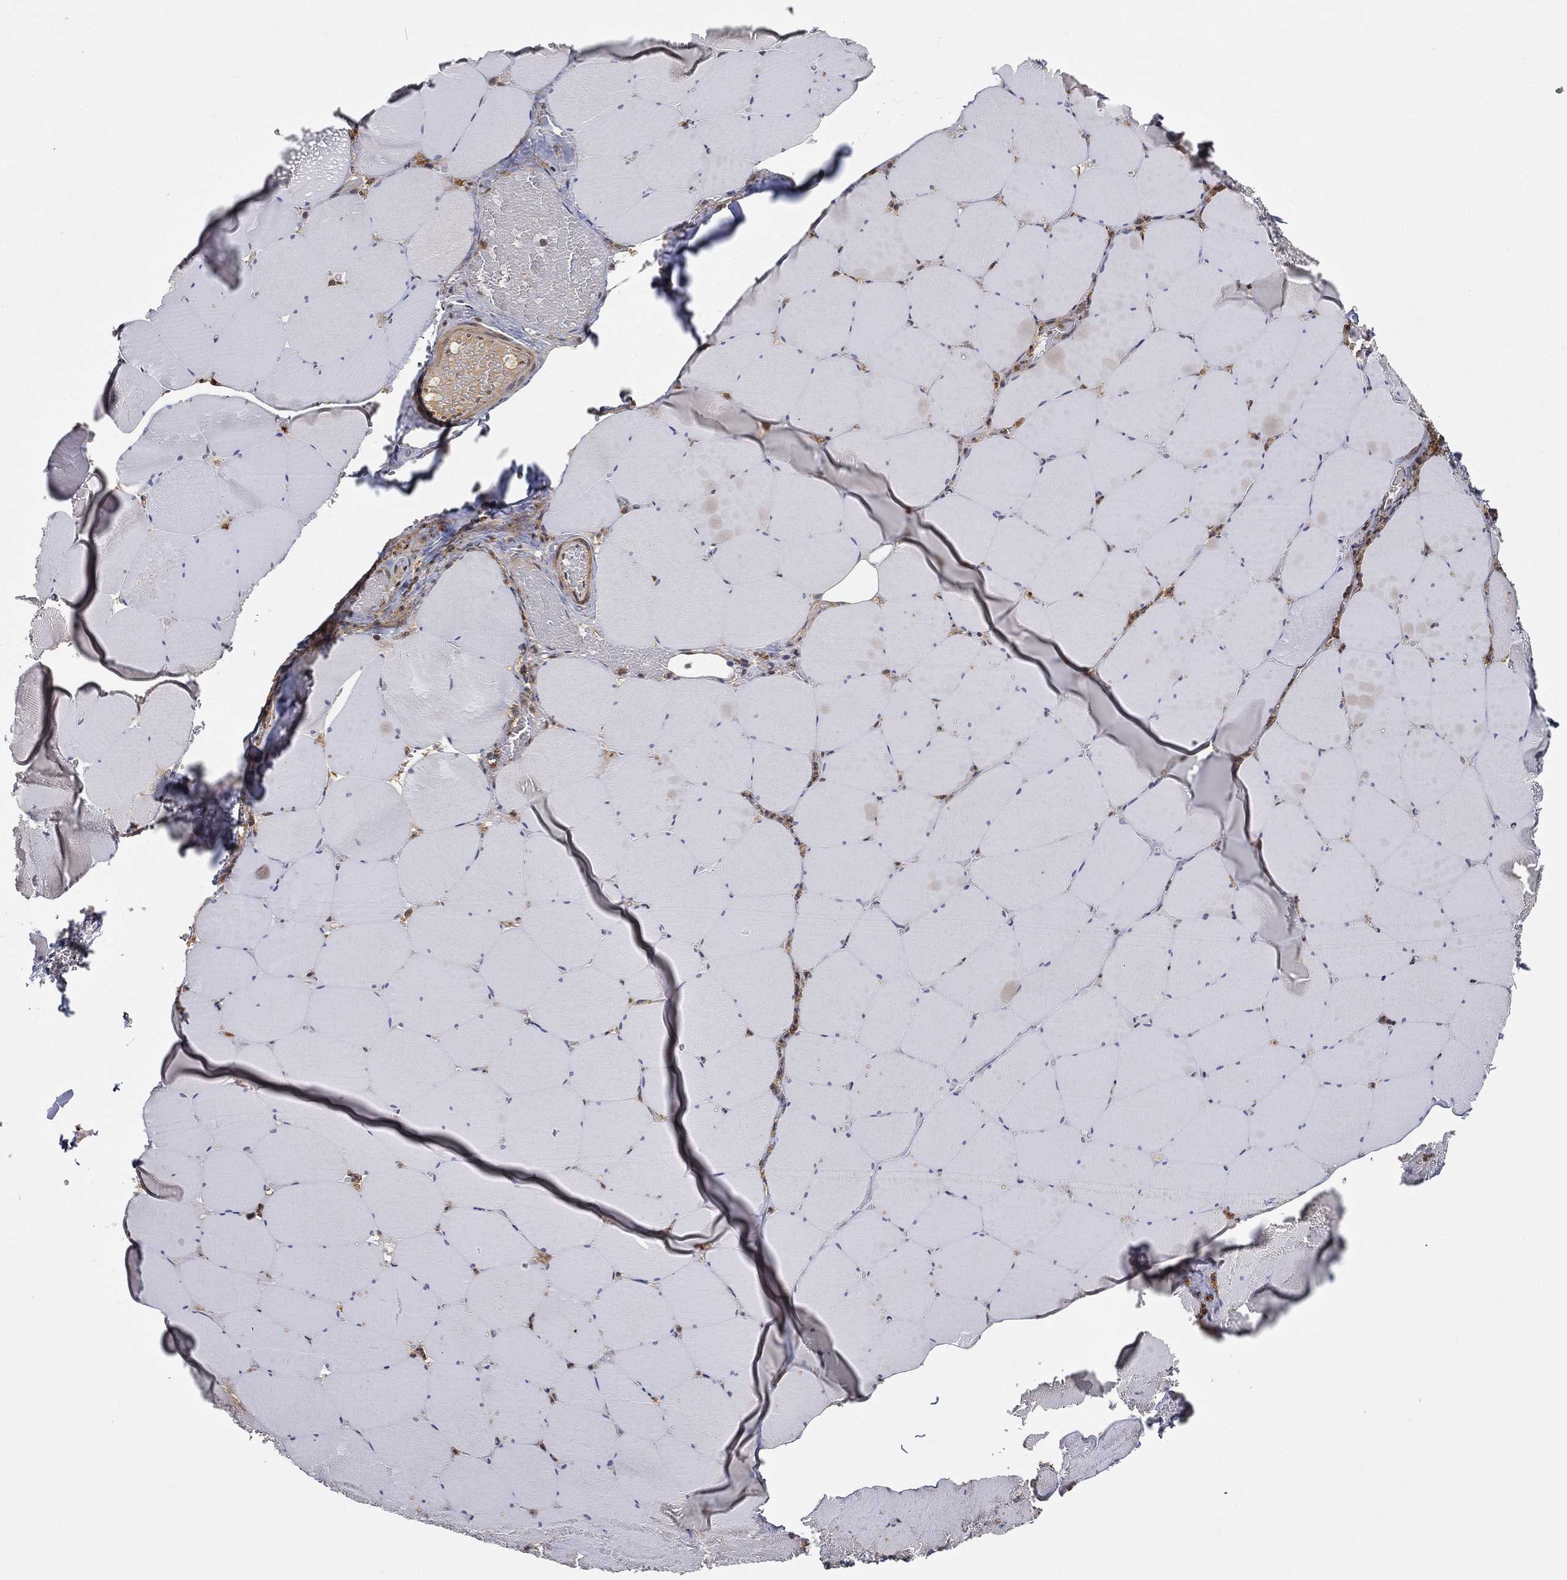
{"staining": {"intensity": "negative", "quantity": "none", "location": "none"}, "tissue": "skeletal muscle", "cell_type": "Myocytes", "image_type": "normal", "snomed": [{"axis": "morphology", "description": "Normal tissue, NOS"}, {"axis": "morphology", "description": "Malignant melanoma, Metastatic site"}, {"axis": "topography", "description": "Skeletal muscle"}], "caption": "This photomicrograph is of unremarkable skeletal muscle stained with immunohistochemistry to label a protein in brown with the nuclei are counter-stained blue. There is no positivity in myocytes.", "gene": "CRYL1", "patient": {"sex": "male", "age": 50}}